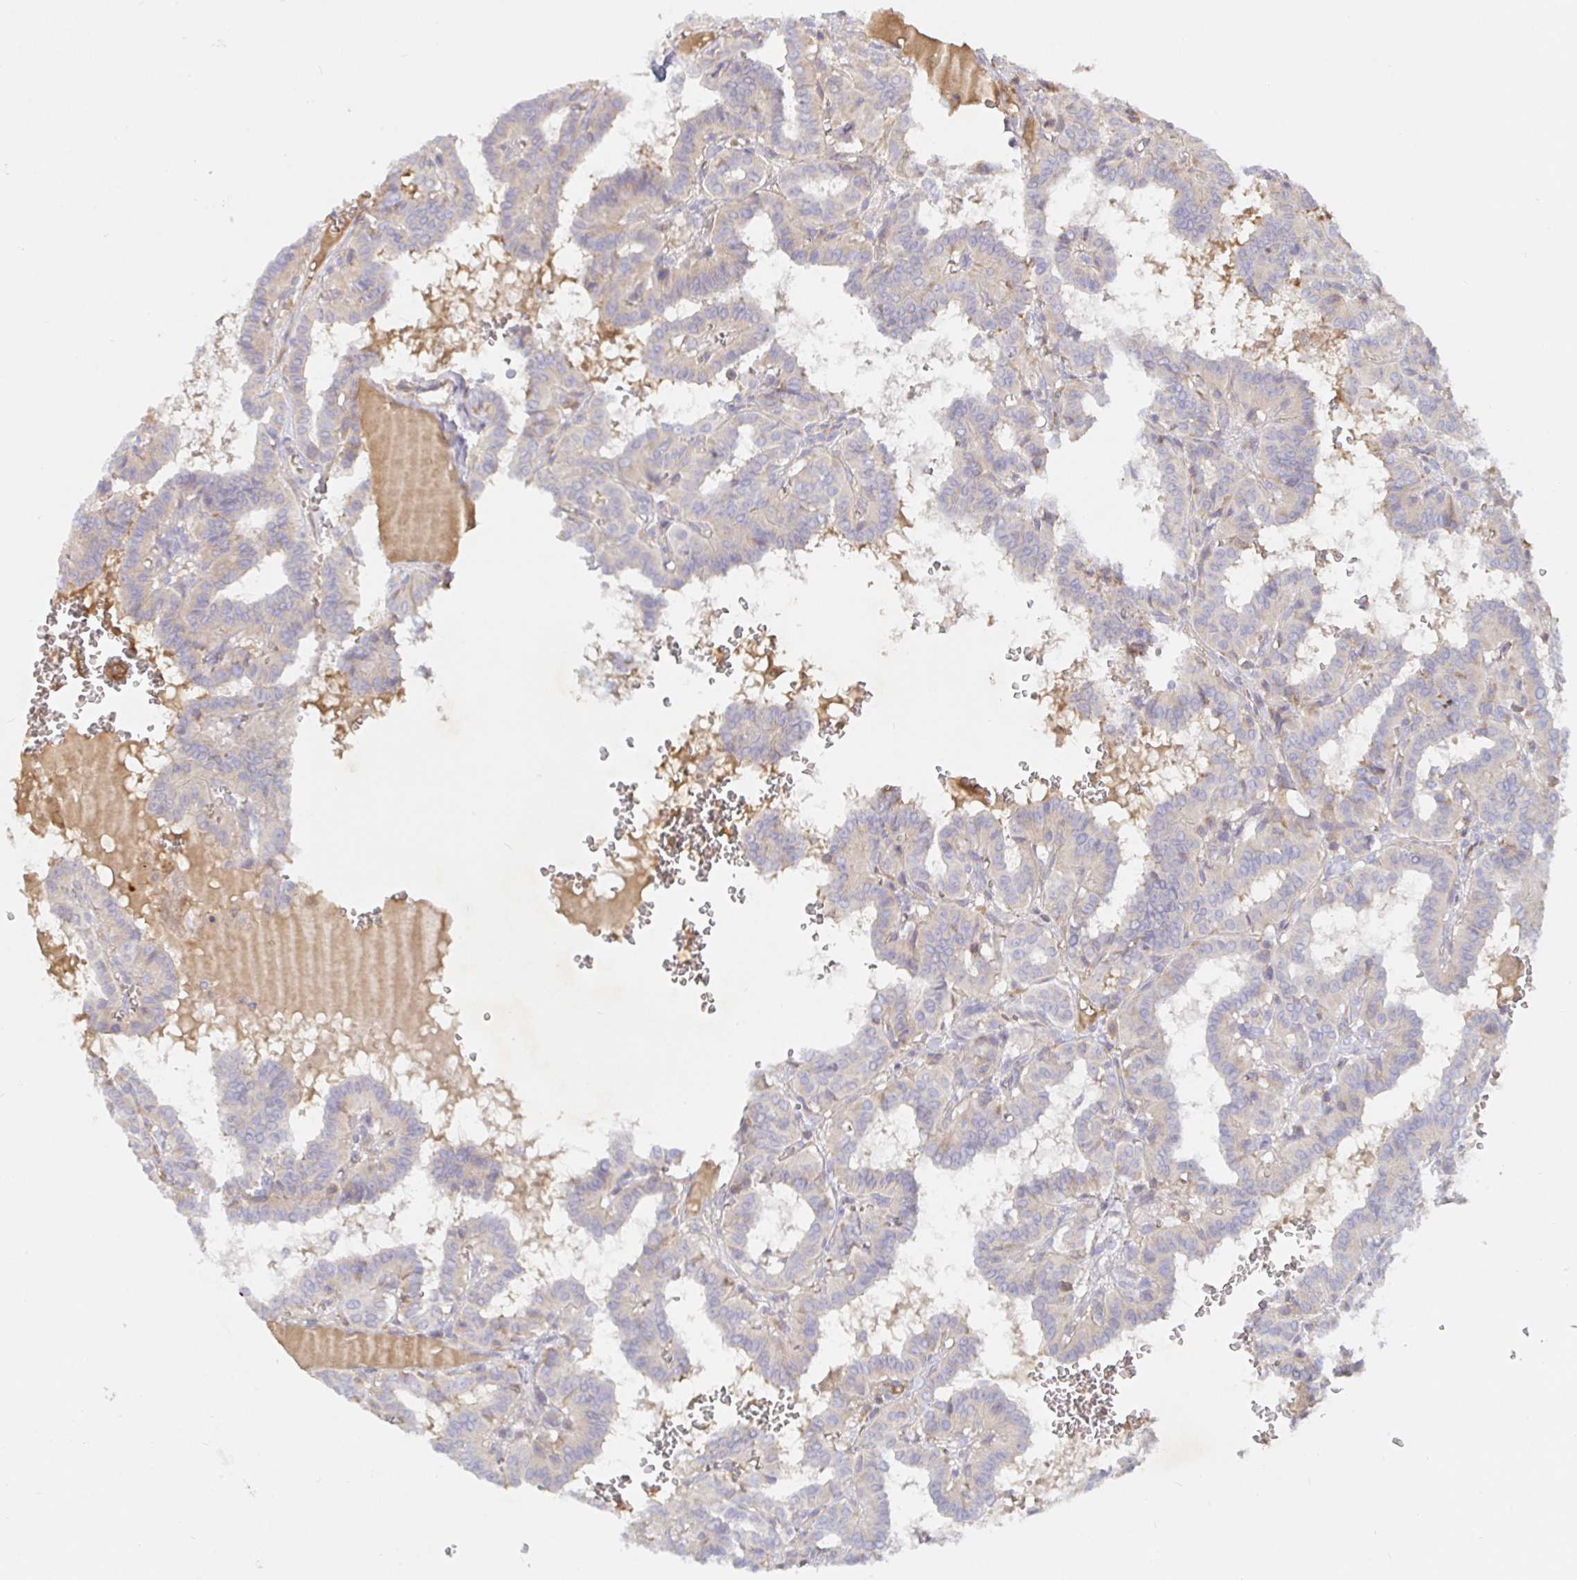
{"staining": {"intensity": "negative", "quantity": "none", "location": "none"}, "tissue": "thyroid cancer", "cell_type": "Tumor cells", "image_type": "cancer", "snomed": [{"axis": "morphology", "description": "Papillary adenocarcinoma, NOS"}, {"axis": "topography", "description": "Thyroid gland"}], "caption": "Tumor cells show no significant protein positivity in thyroid cancer (papillary adenocarcinoma). (DAB immunohistochemistry with hematoxylin counter stain).", "gene": "IRAK2", "patient": {"sex": "female", "age": 21}}